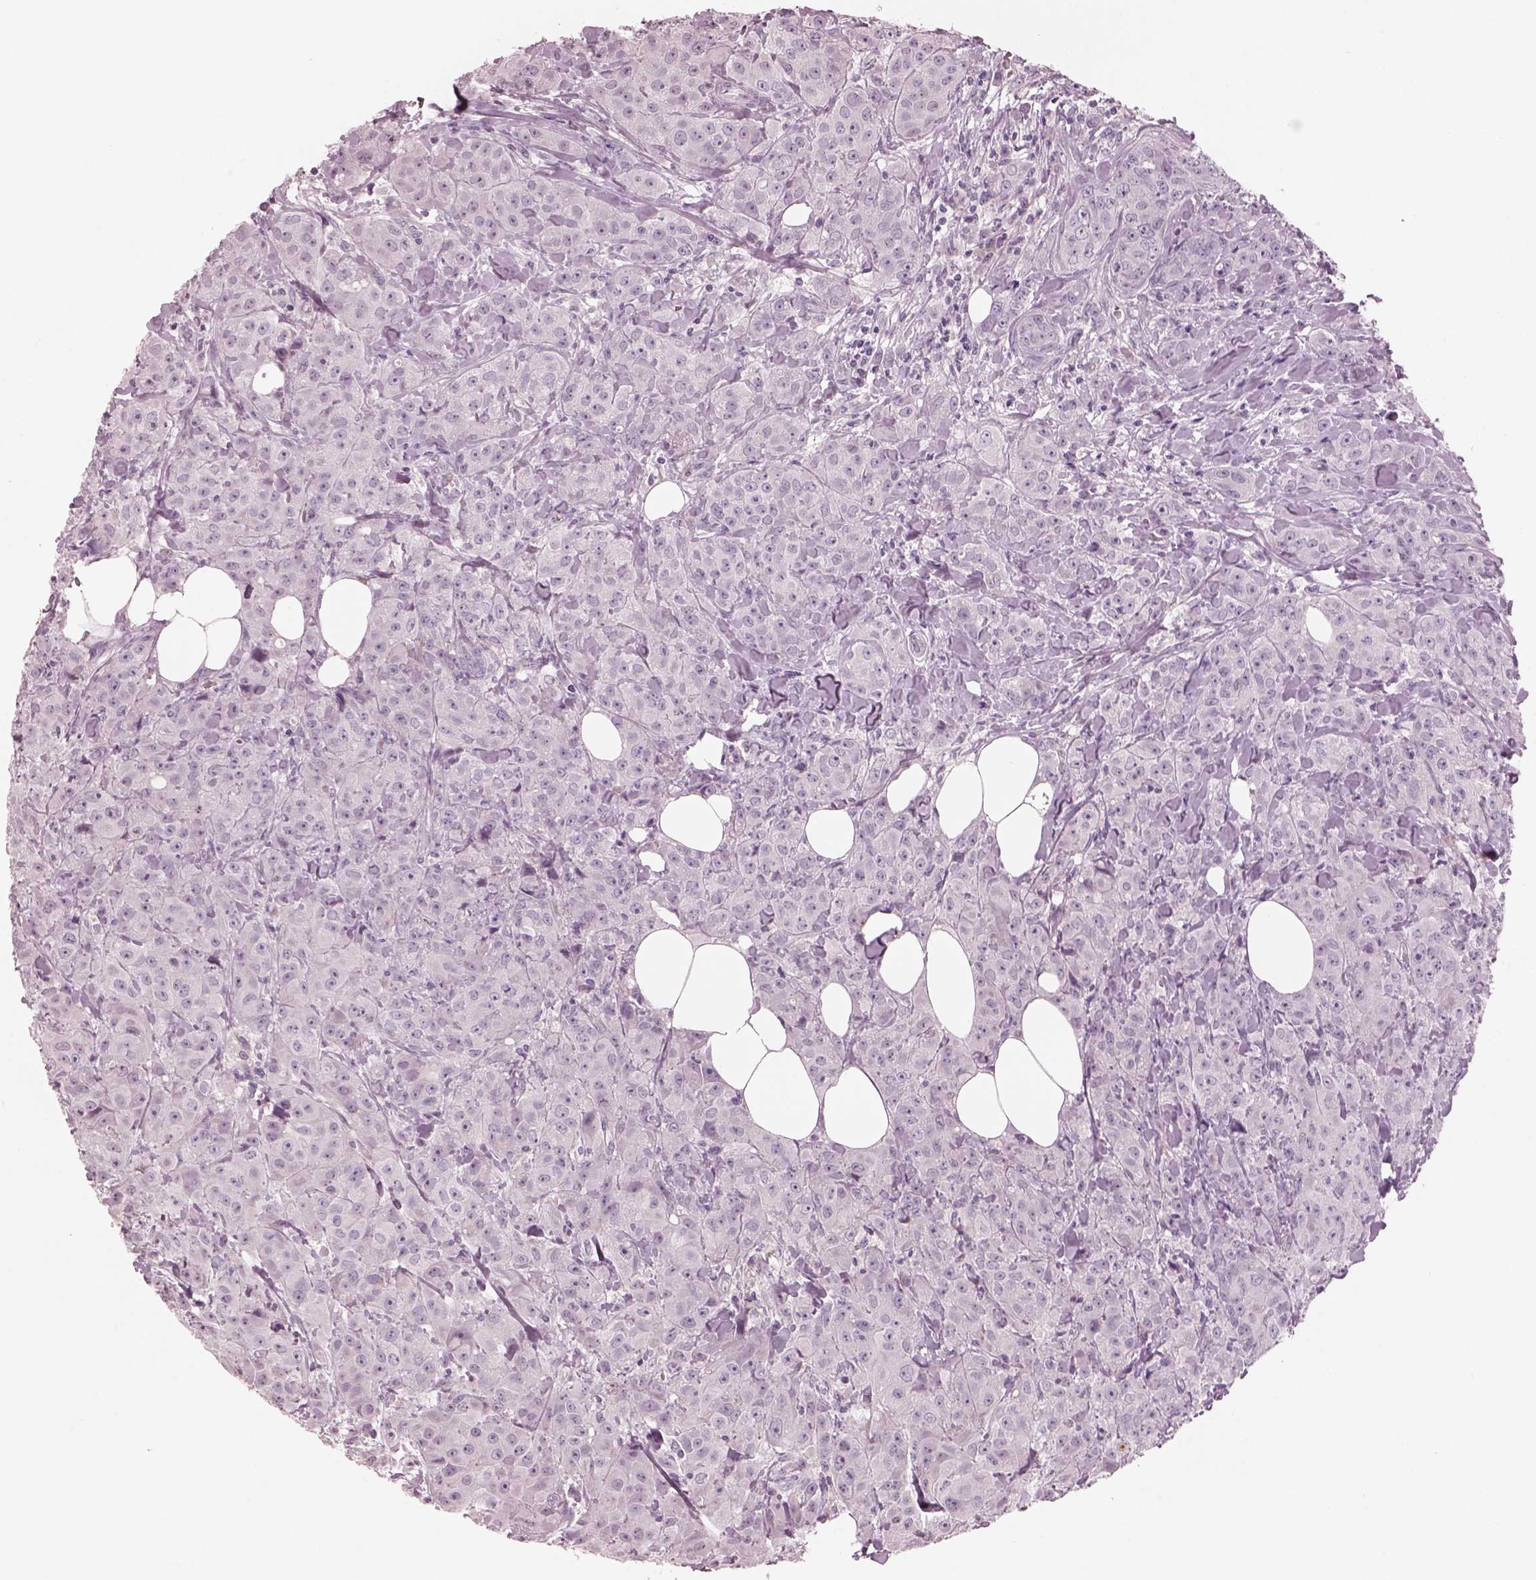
{"staining": {"intensity": "negative", "quantity": "none", "location": "none"}, "tissue": "breast cancer", "cell_type": "Tumor cells", "image_type": "cancer", "snomed": [{"axis": "morphology", "description": "Duct carcinoma"}, {"axis": "topography", "description": "Breast"}], "caption": "Immunohistochemistry (IHC) micrograph of human intraductal carcinoma (breast) stained for a protein (brown), which shows no staining in tumor cells.", "gene": "PACRG", "patient": {"sex": "female", "age": 43}}